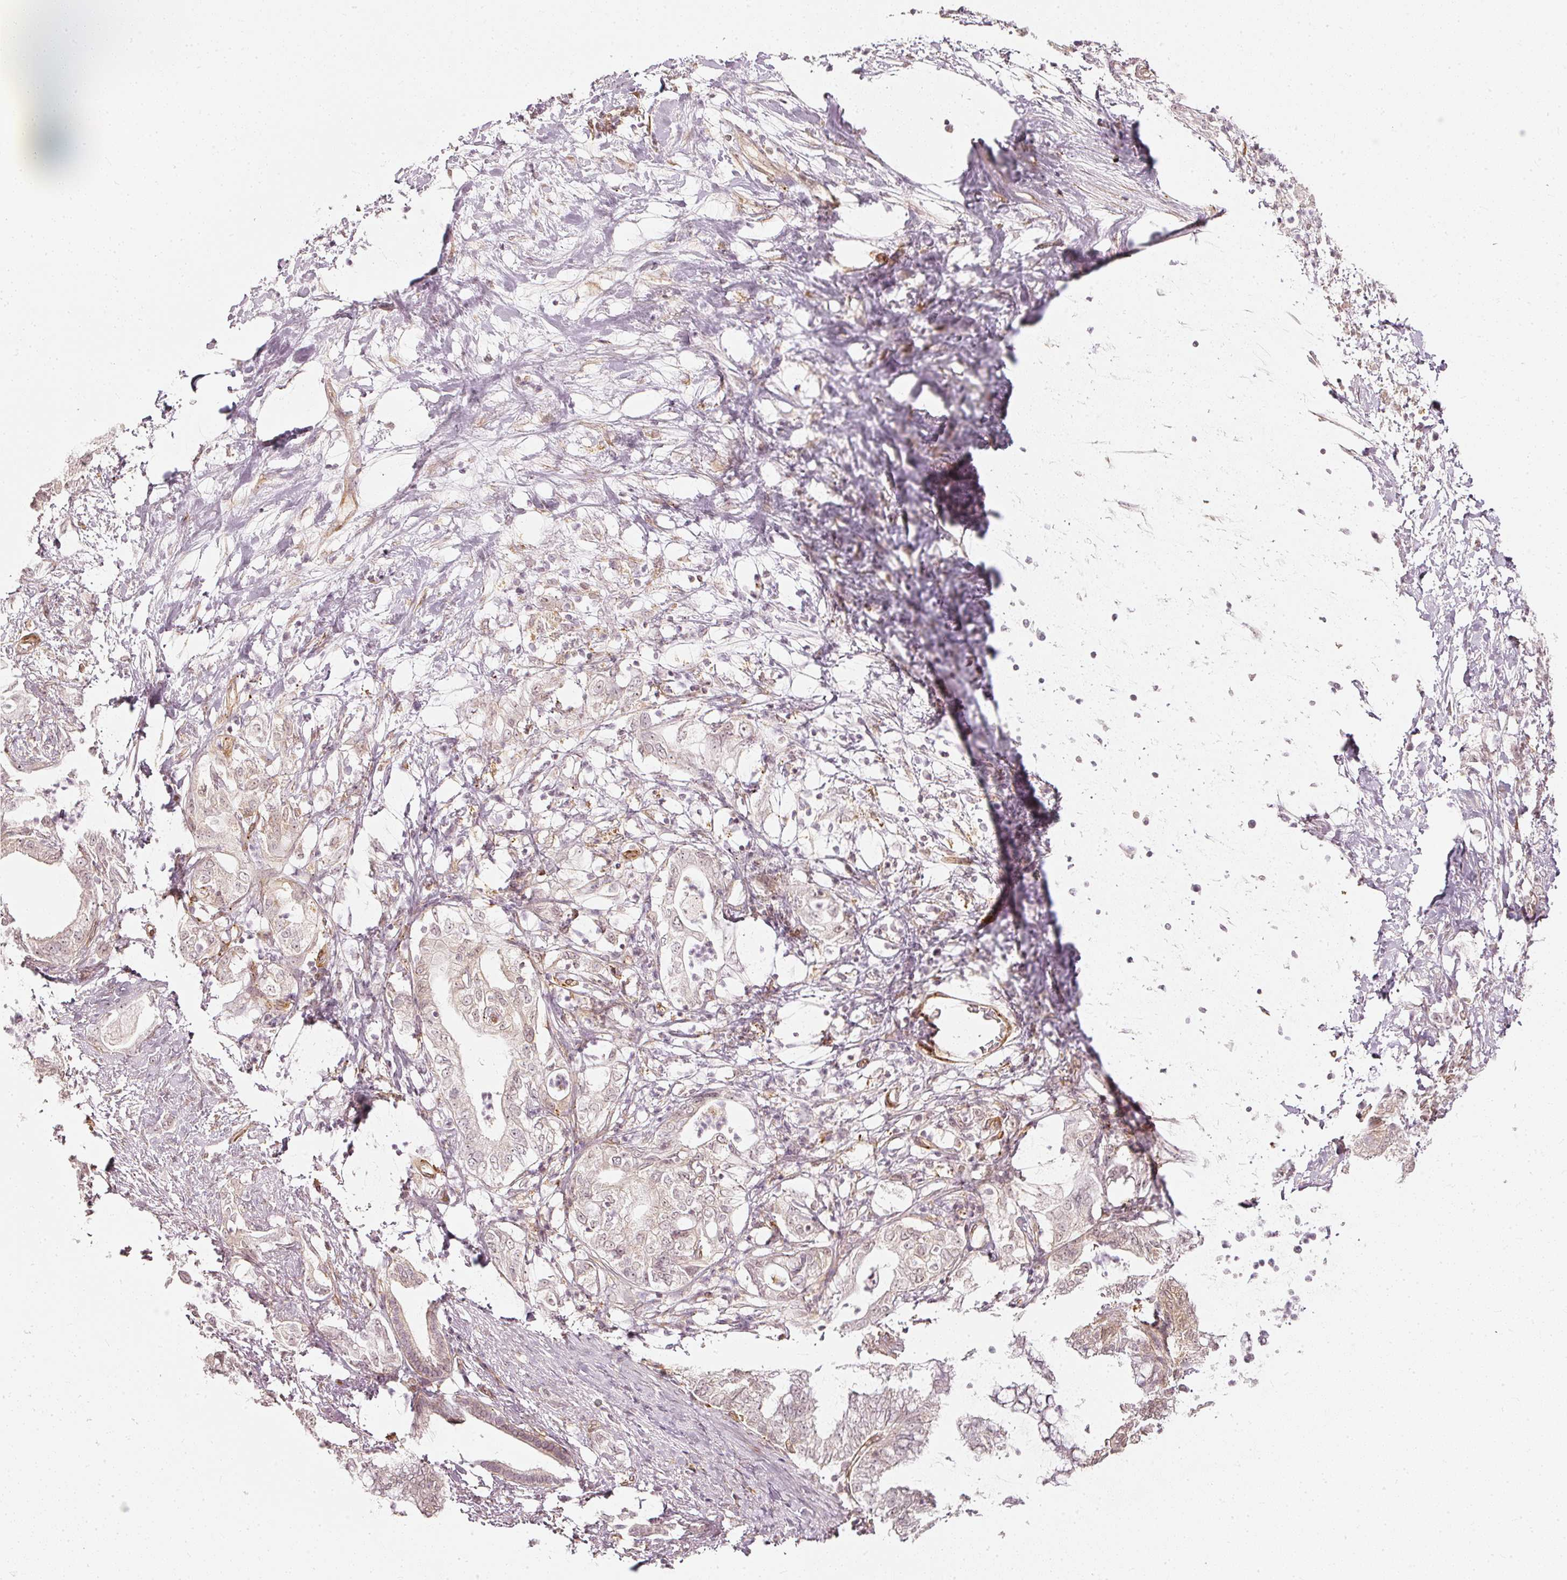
{"staining": {"intensity": "negative", "quantity": "none", "location": "none"}, "tissue": "pancreatic cancer", "cell_type": "Tumor cells", "image_type": "cancer", "snomed": [{"axis": "morphology", "description": "Adenocarcinoma, NOS"}, {"axis": "topography", "description": "Pancreas"}], "caption": "Immunohistochemistry of pancreatic adenocarcinoma shows no positivity in tumor cells. (Brightfield microscopy of DAB (3,3'-diaminobenzidine) immunohistochemistry (IHC) at high magnification).", "gene": "DRD2", "patient": {"sex": "female", "age": 73}}